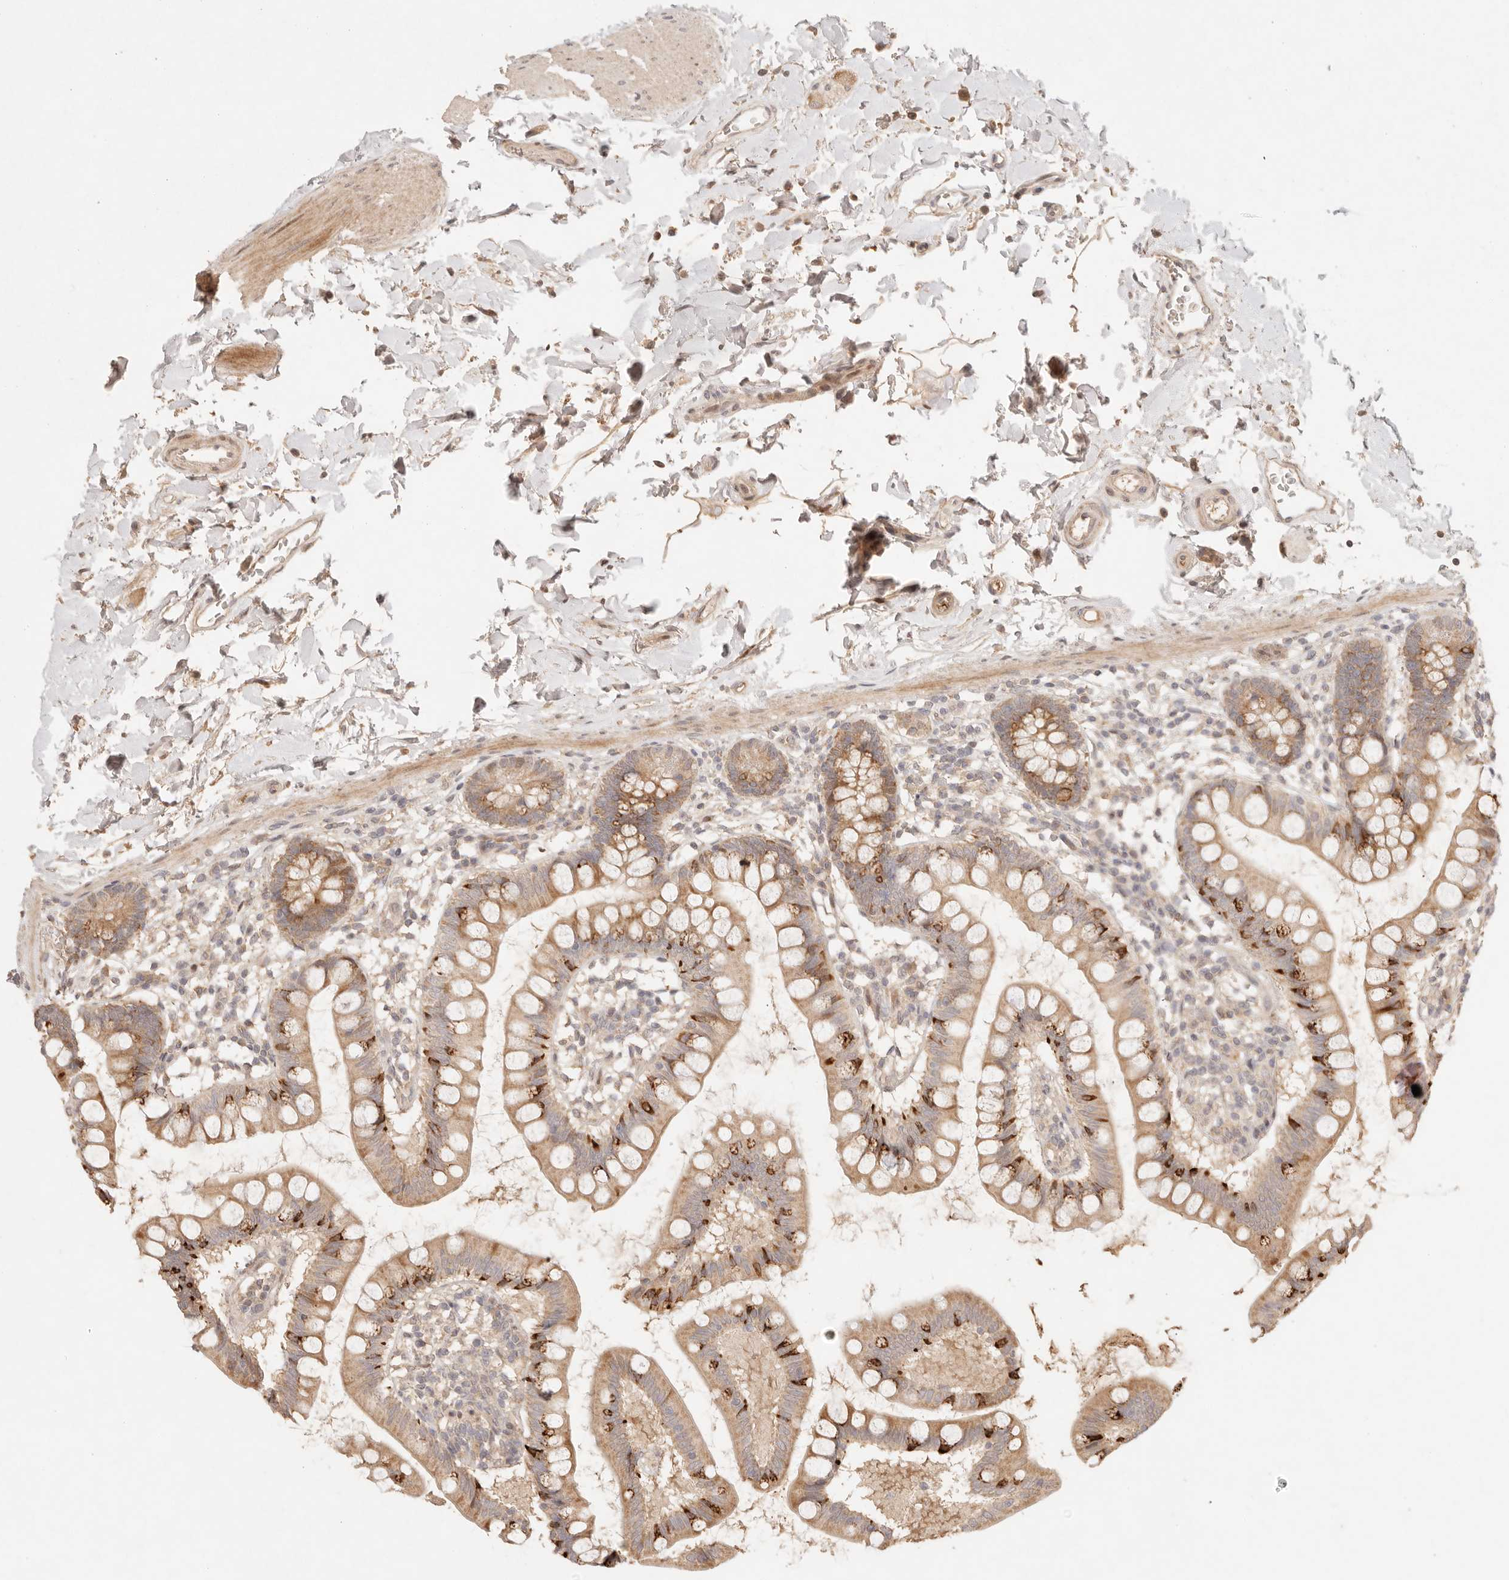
{"staining": {"intensity": "moderate", "quantity": "25%-75%", "location": "cytoplasmic/membranous"}, "tissue": "small intestine", "cell_type": "Glandular cells", "image_type": "normal", "snomed": [{"axis": "morphology", "description": "Normal tissue, NOS"}, {"axis": "topography", "description": "Small intestine"}], "caption": "Brown immunohistochemical staining in normal small intestine reveals moderate cytoplasmic/membranous staining in about 25%-75% of glandular cells. (IHC, brightfield microscopy, high magnification).", "gene": "PHLDA3", "patient": {"sex": "female", "age": 84}}